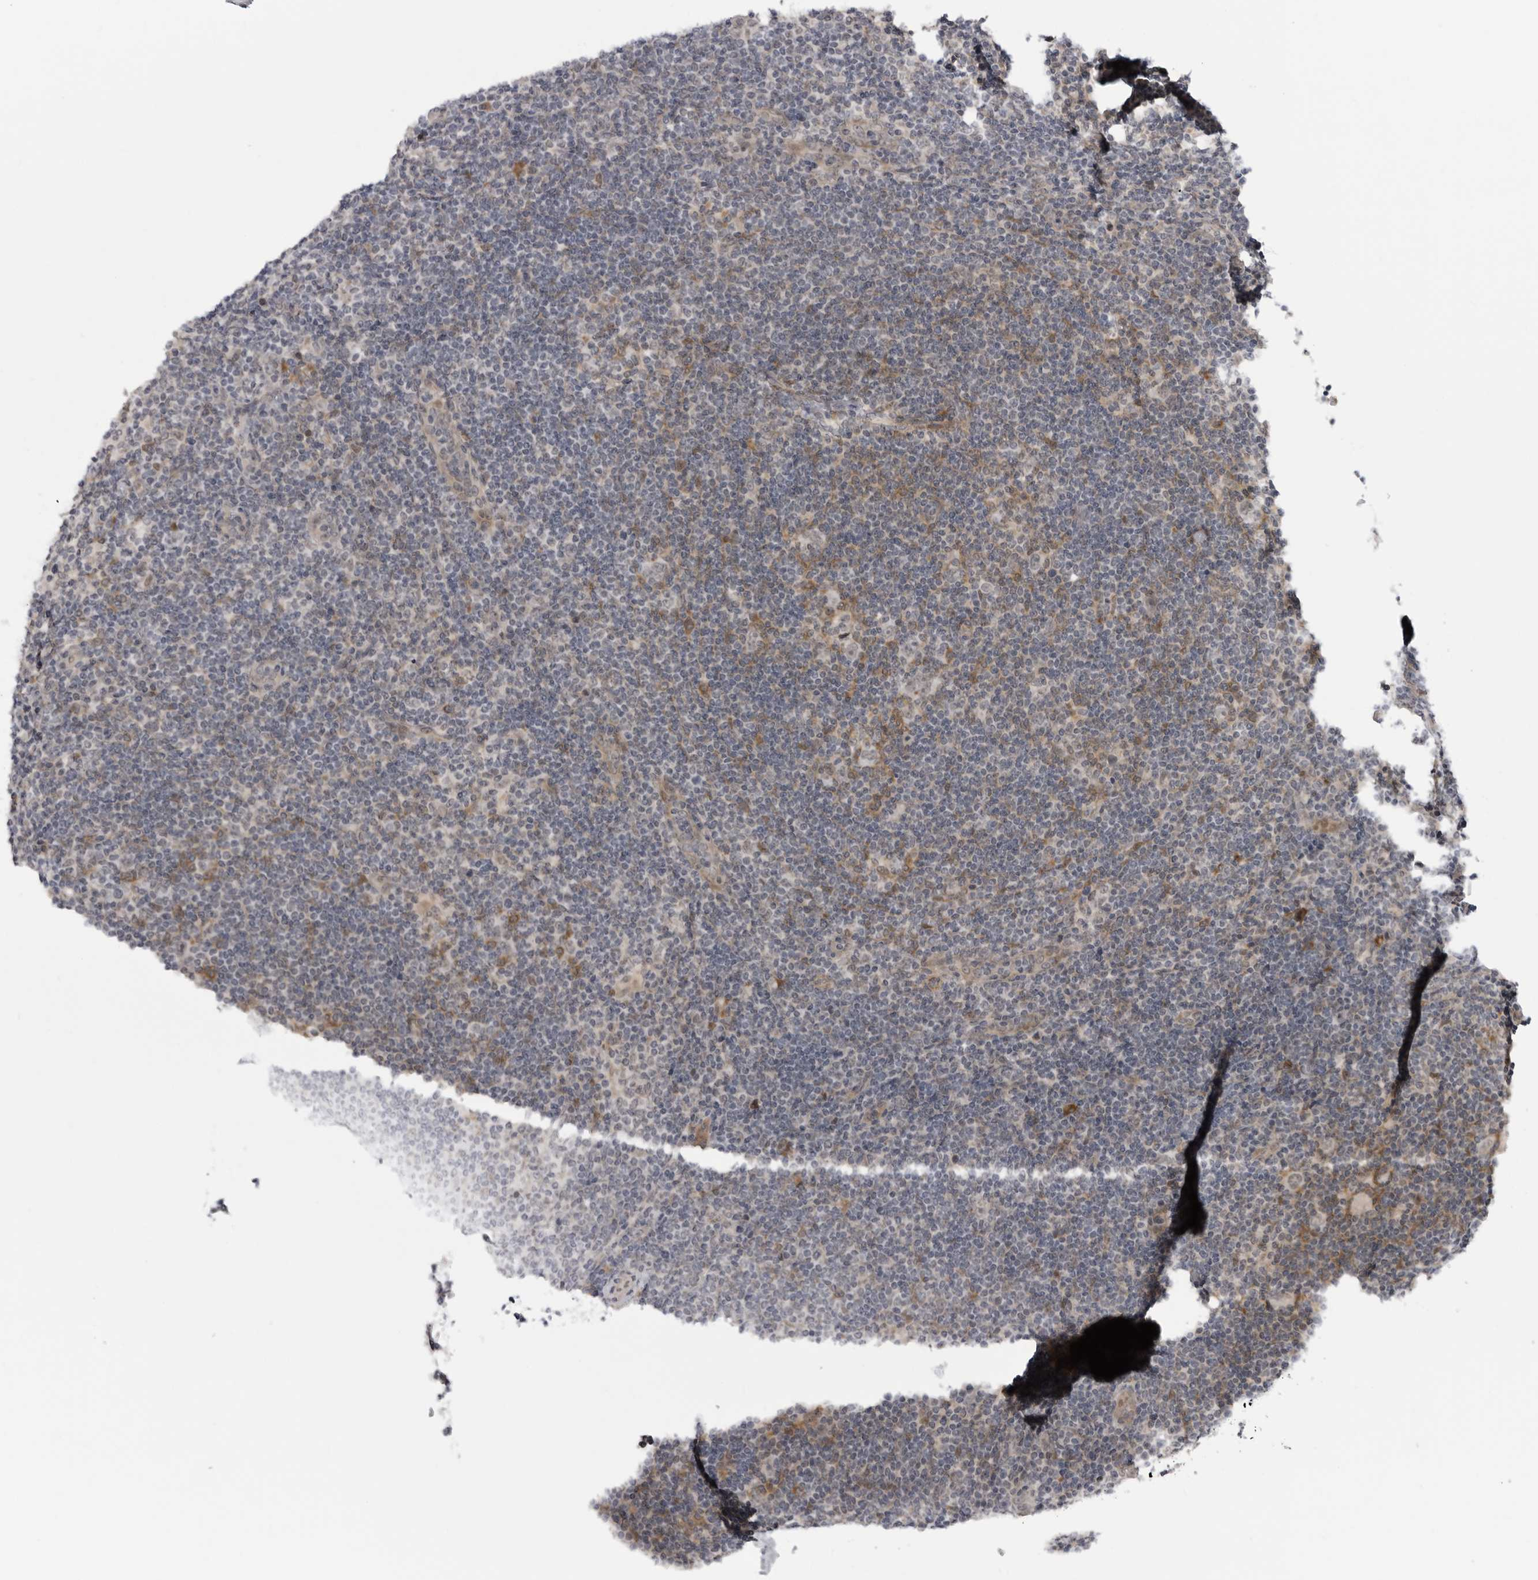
{"staining": {"intensity": "weak", "quantity": "25%-75%", "location": "nuclear"}, "tissue": "lymphoma", "cell_type": "Tumor cells", "image_type": "cancer", "snomed": [{"axis": "morphology", "description": "Hodgkin's disease, NOS"}, {"axis": "topography", "description": "Lymph node"}], "caption": "Immunohistochemical staining of human Hodgkin's disease exhibits low levels of weak nuclear protein staining in approximately 25%-75% of tumor cells.", "gene": "ALPK2", "patient": {"sex": "female", "age": 57}}